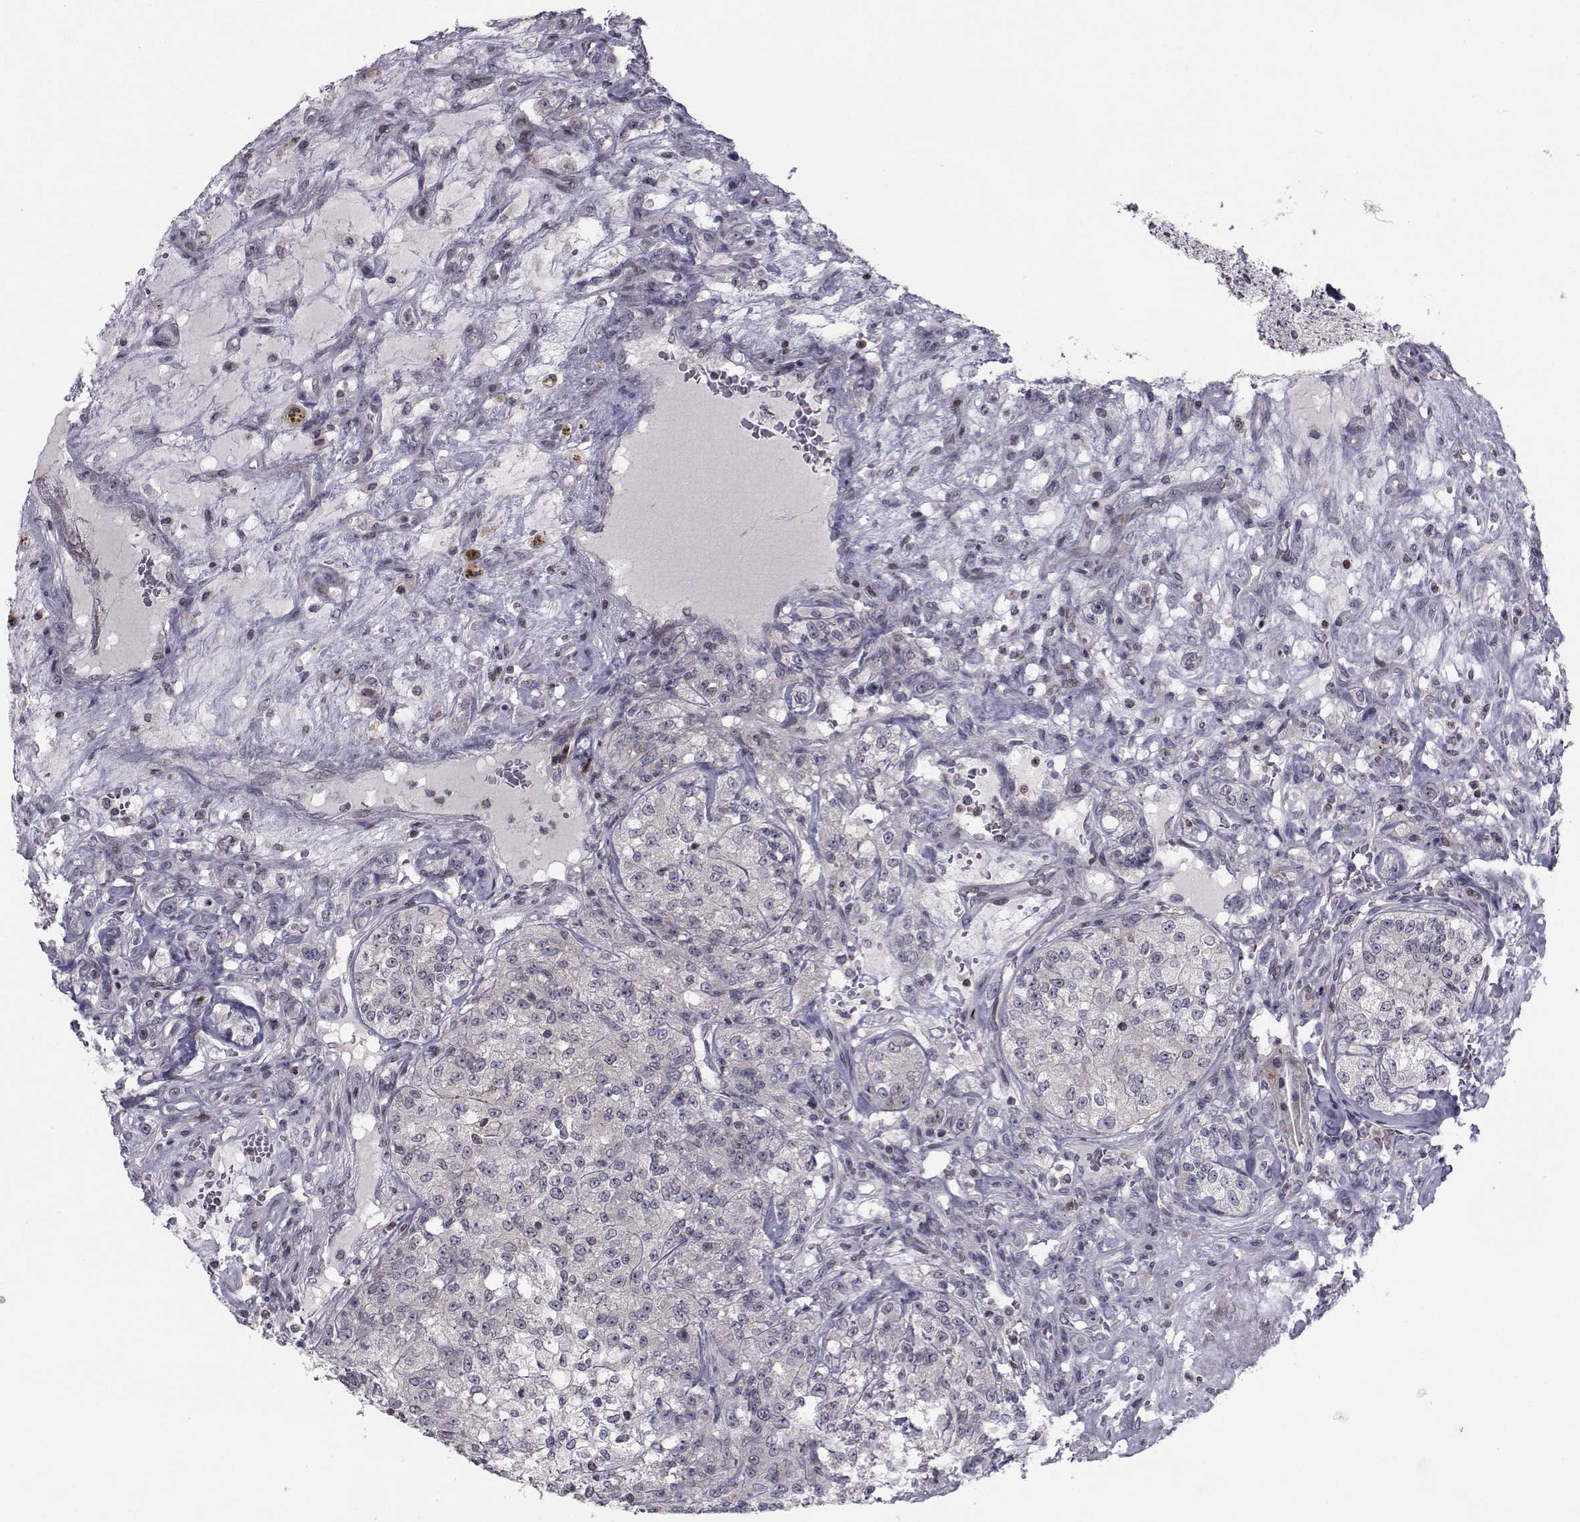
{"staining": {"intensity": "negative", "quantity": "none", "location": "none"}, "tissue": "renal cancer", "cell_type": "Tumor cells", "image_type": "cancer", "snomed": [{"axis": "morphology", "description": "Adenocarcinoma, NOS"}, {"axis": "topography", "description": "Kidney"}], "caption": "Tumor cells are negative for brown protein staining in renal adenocarcinoma. Nuclei are stained in blue.", "gene": "PCP4L1", "patient": {"sex": "female", "age": 63}}